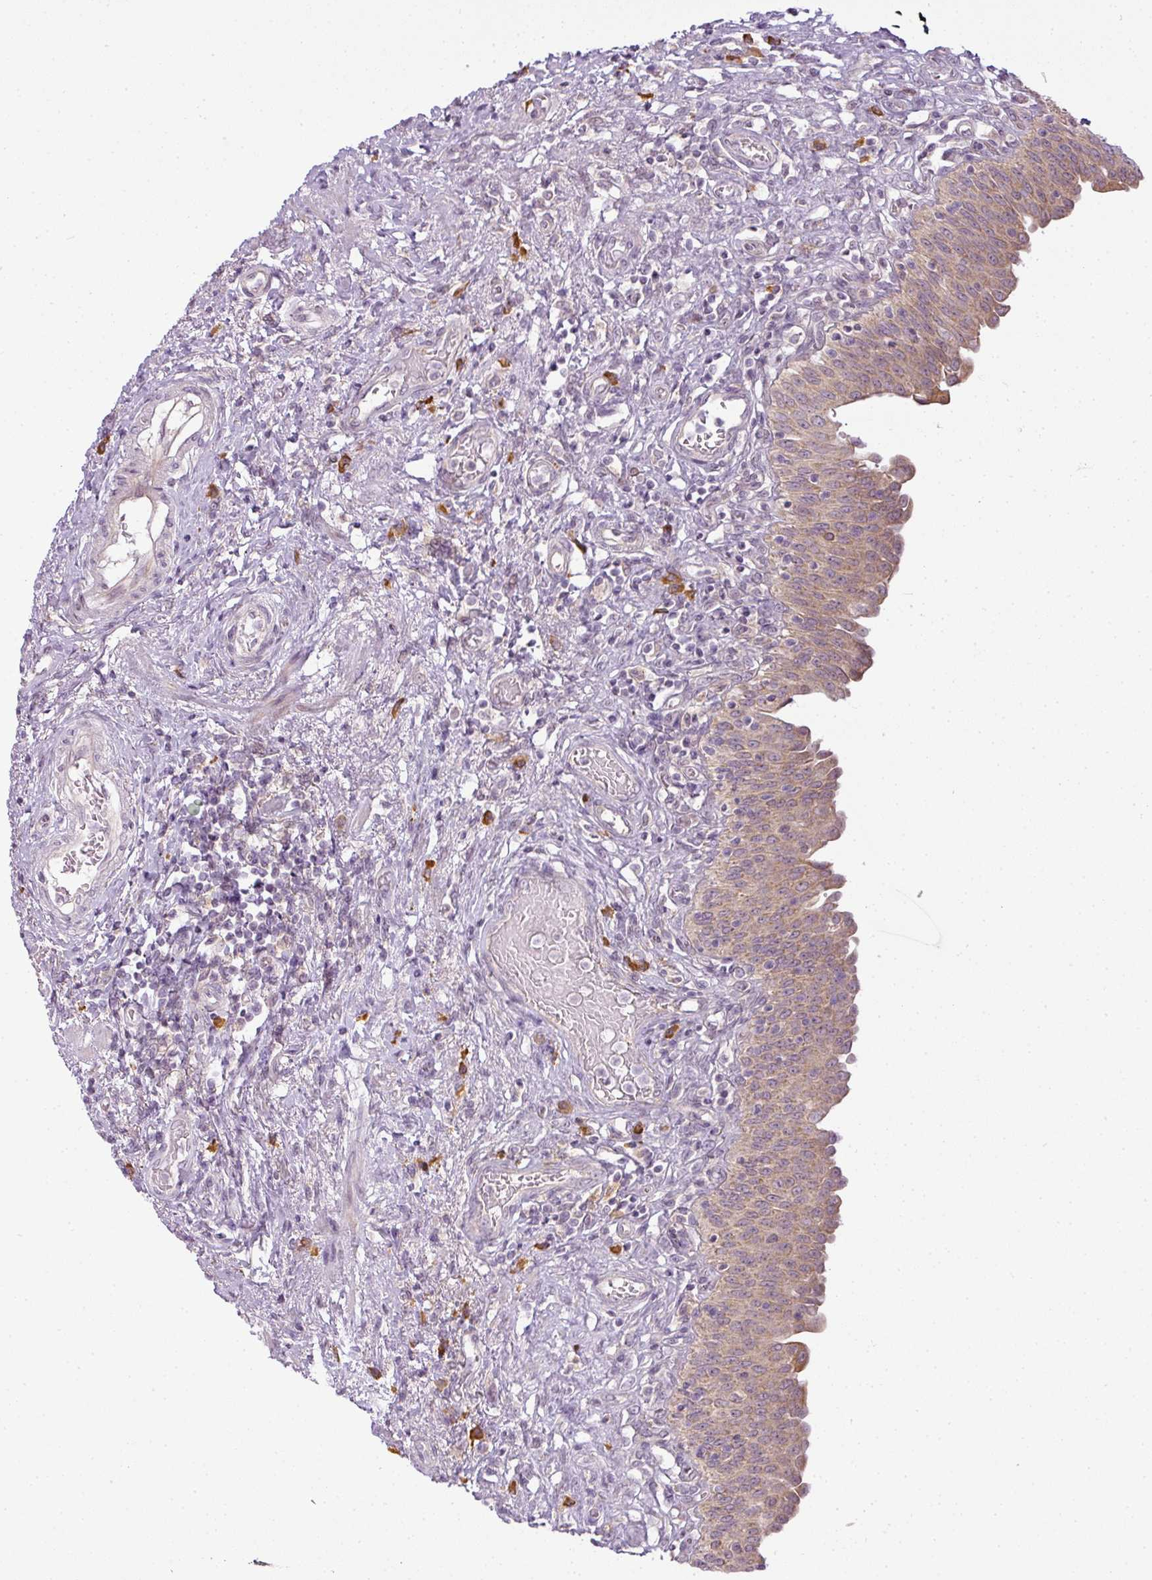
{"staining": {"intensity": "moderate", "quantity": "<25%", "location": "cytoplasmic/membranous"}, "tissue": "urinary bladder", "cell_type": "Urothelial cells", "image_type": "normal", "snomed": [{"axis": "morphology", "description": "Normal tissue, NOS"}, {"axis": "topography", "description": "Urinary bladder"}], "caption": "Urinary bladder stained with IHC demonstrates moderate cytoplasmic/membranous positivity in approximately <25% of urothelial cells.", "gene": "LY75", "patient": {"sex": "male", "age": 71}}